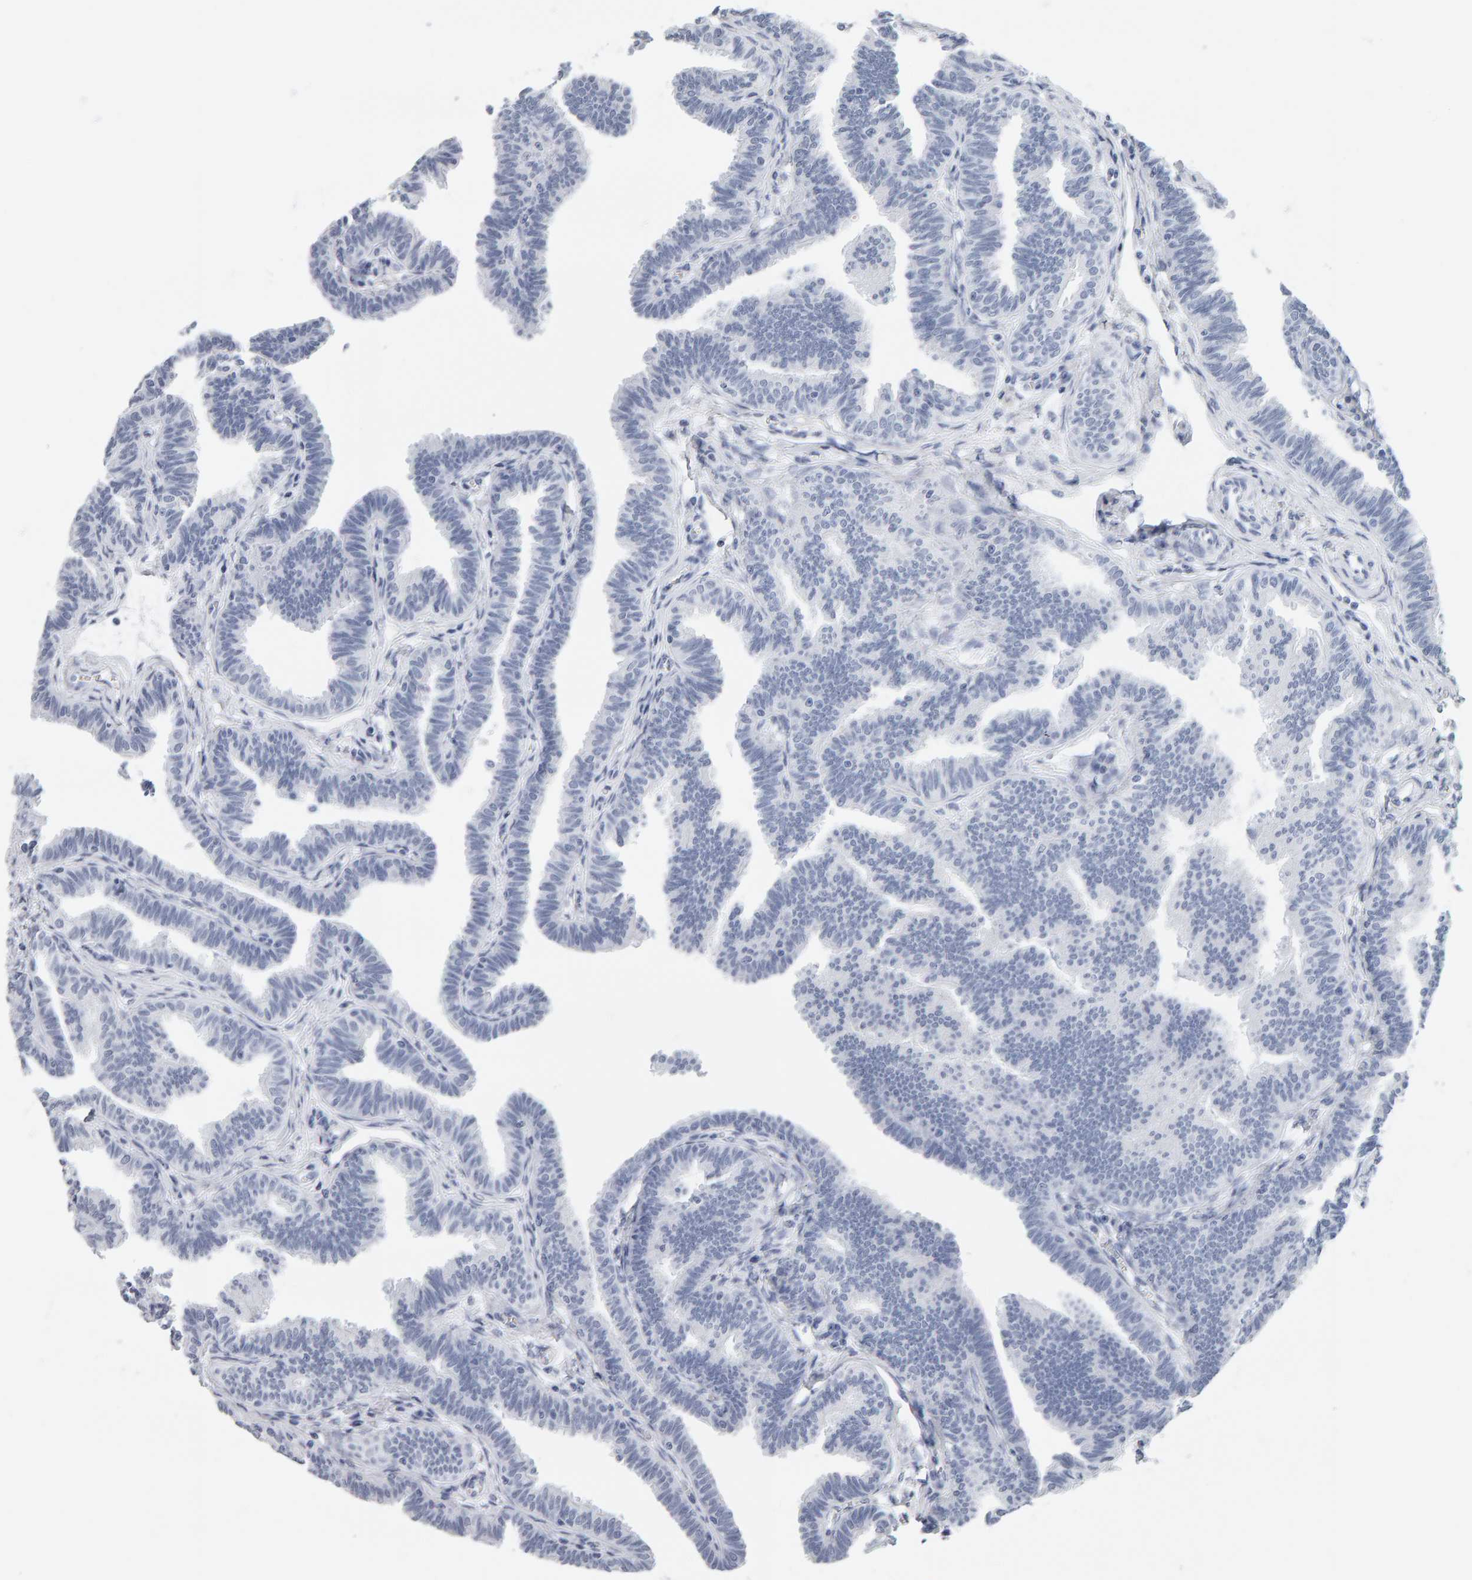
{"staining": {"intensity": "negative", "quantity": "none", "location": "none"}, "tissue": "fallopian tube", "cell_type": "Glandular cells", "image_type": "normal", "snomed": [{"axis": "morphology", "description": "Normal tissue, NOS"}, {"axis": "topography", "description": "Fallopian tube"}, {"axis": "topography", "description": "Ovary"}], "caption": "Histopathology image shows no significant protein staining in glandular cells of normal fallopian tube. (Immunohistochemistry, brightfield microscopy, high magnification).", "gene": "SPACA3", "patient": {"sex": "female", "age": 23}}